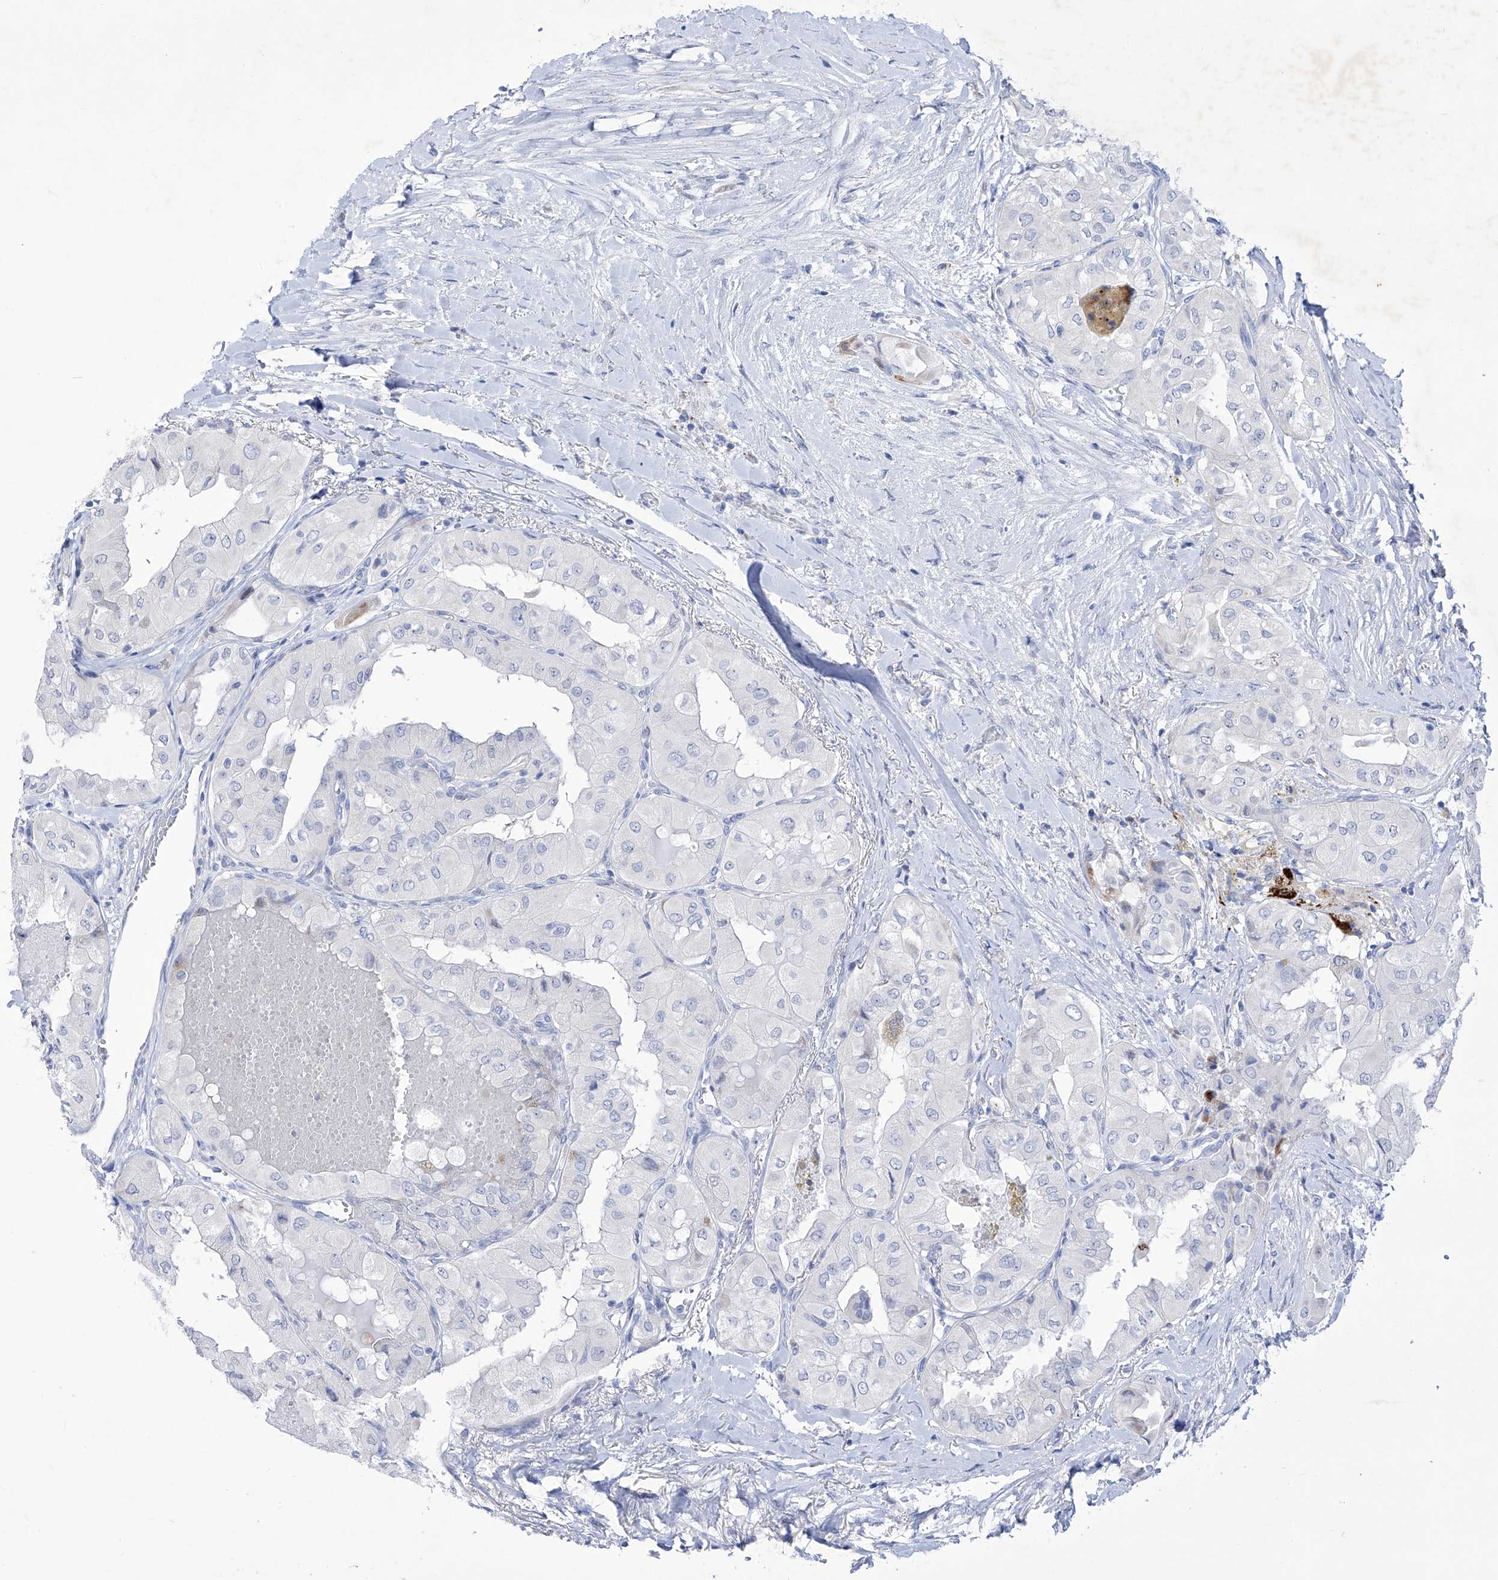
{"staining": {"intensity": "negative", "quantity": "none", "location": "none"}, "tissue": "thyroid cancer", "cell_type": "Tumor cells", "image_type": "cancer", "snomed": [{"axis": "morphology", "description": "Papillary adenocarcinoma, NOS"}, {"axis": "topography", "description": "Thyroid gland"}], "caption": "Tumor cells are negative for protein expression in human thyroid cancer.", "gene": "C1orf87", "patient": {"sex": "female", "age": 59}}